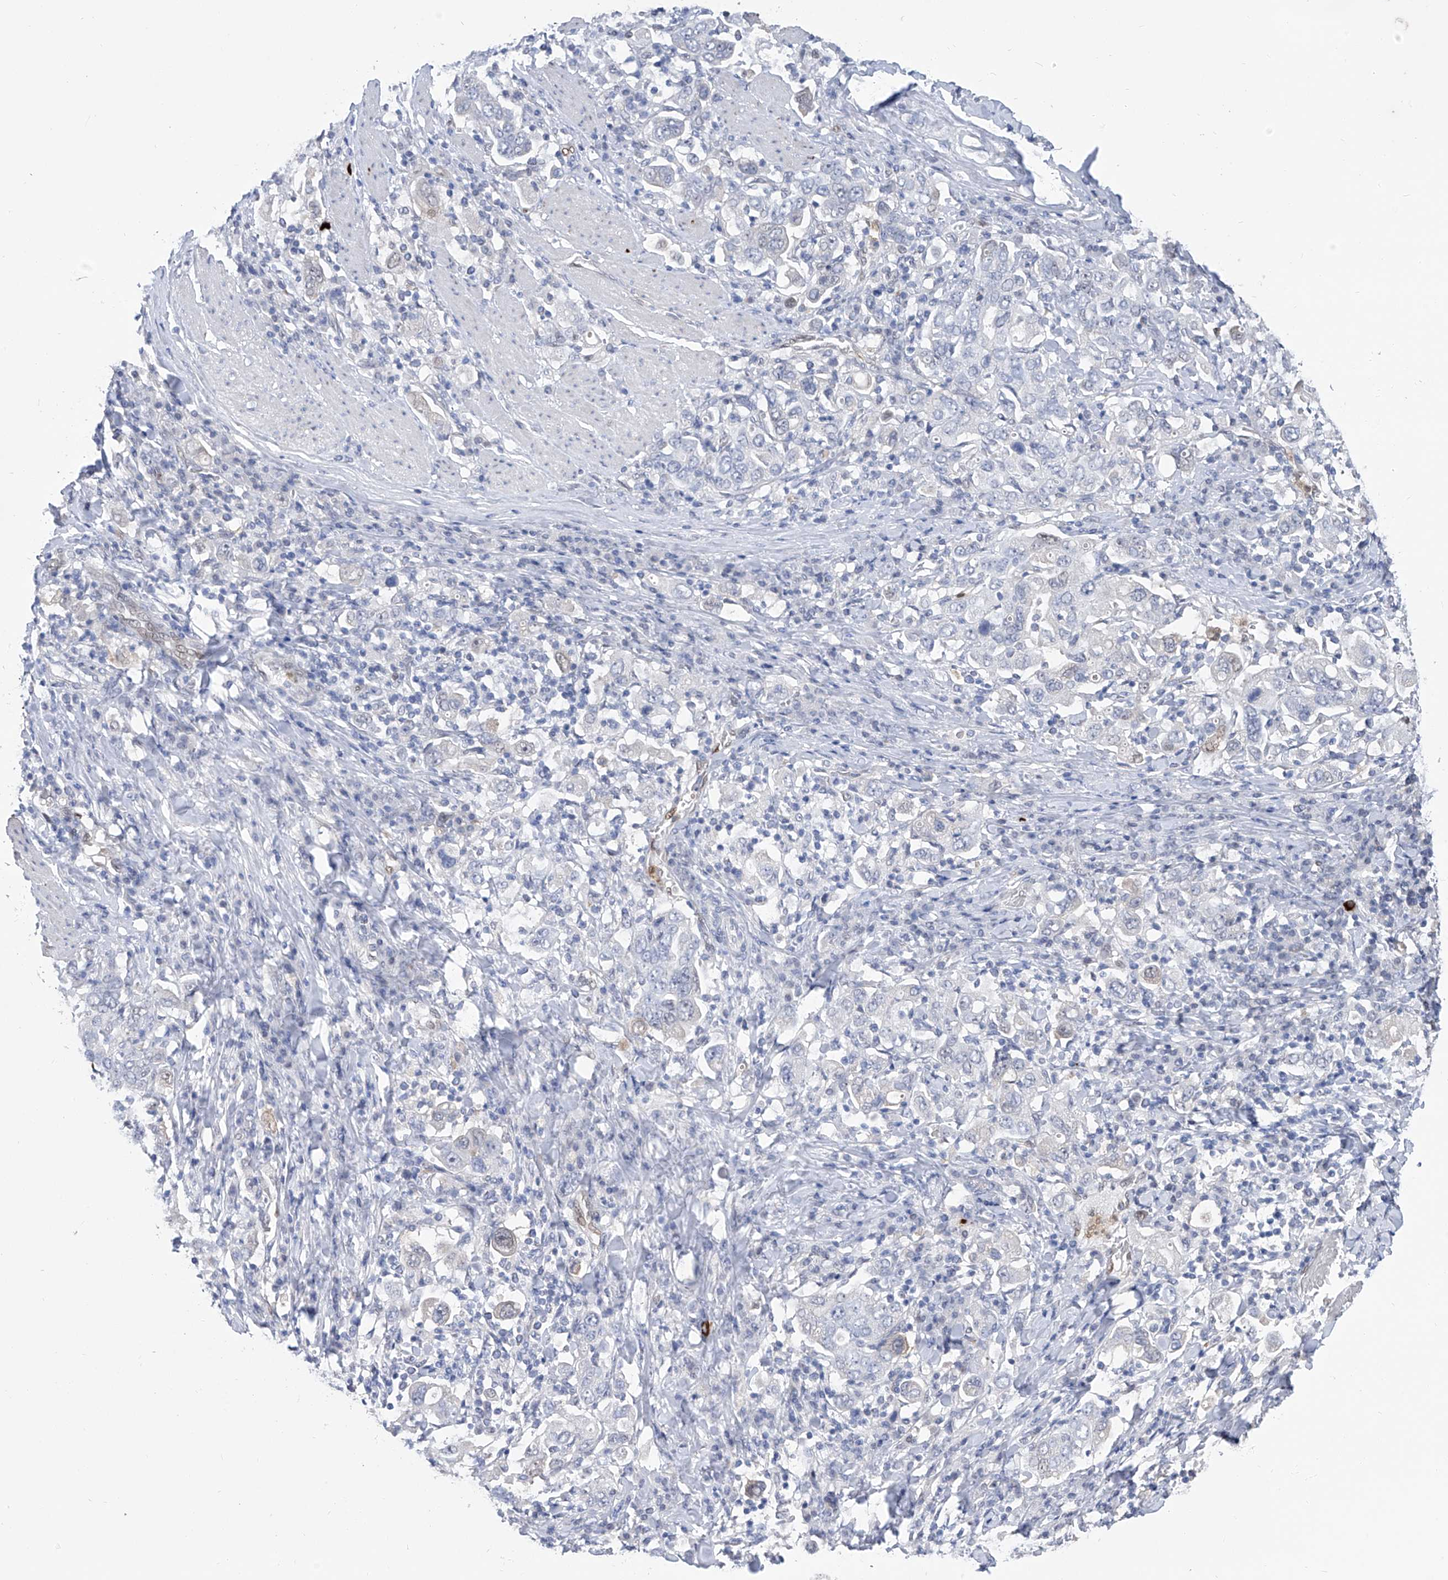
{"staining": {"intensity": "negative", "quantity": "none", "location": "none"}, "tissue": "stomach cancer", "cell_type": "Tumor cells", "image_type": "cancer", "snomed": [{"axis": "morphology", "description": "Adenocarcinoma, NOS"}, {"axis": "topography", "description": "Stomach, upper"}], "caption": "Photomicrograph shows no protein expression in tumor cells of adenocarcinoma (stomach) tissue. The staining was performed using DAB (3,3'-diaminobenzidine) to visualize the protein expression in brown, while the nuclei were stained in blue with hematoxylin (Magnification: 20x).", "gene": "PHF20", "patient": {"sex": "male", "age": 62}}